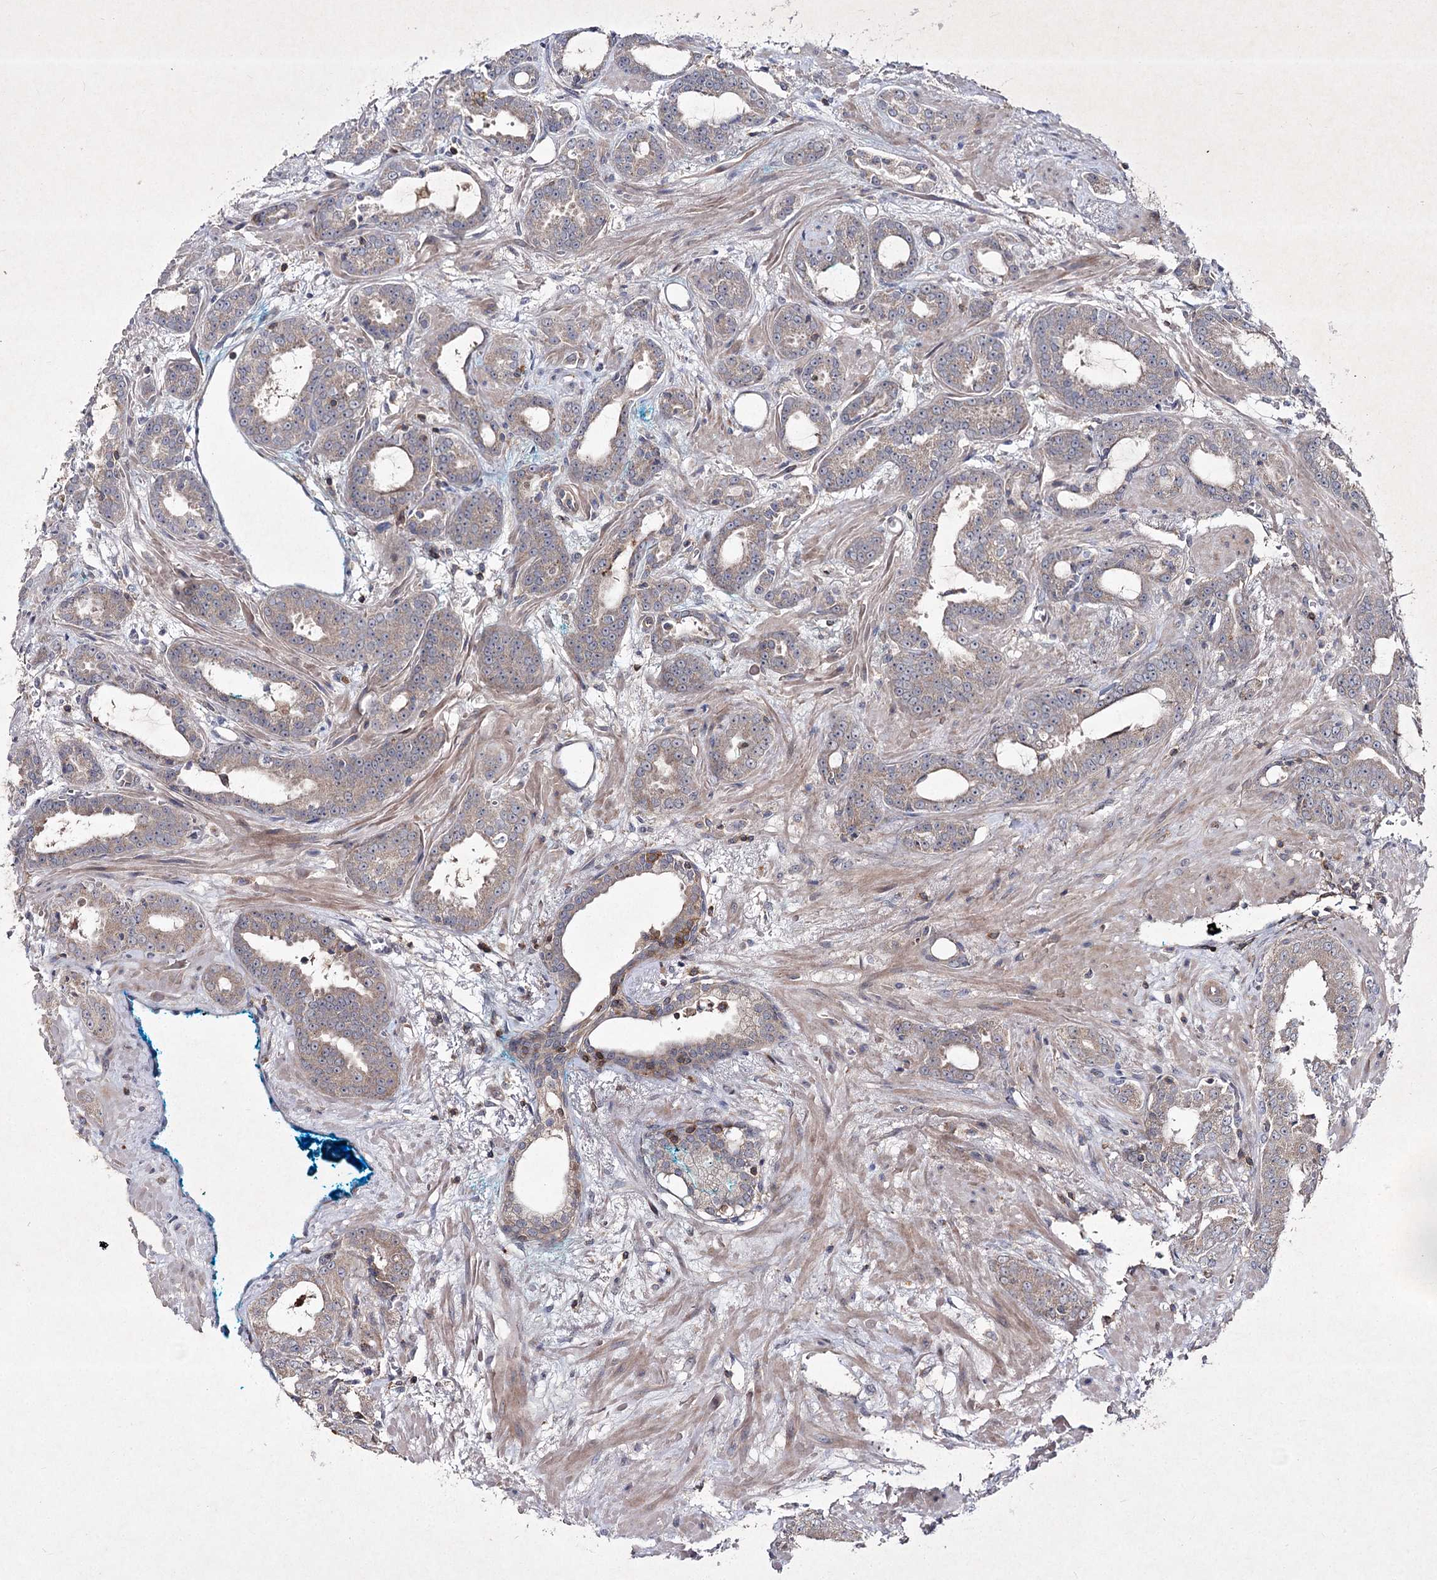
{"staining": {"intensity": "weak", "quantity": "25%-75%", "location": "cytoplasmic/membranous"}, "tissue": "prostate cancer", "cell_type": "Tumor cells", "image_type": "cancer", "snomed": [{"axis": "morphology", "description": "Adenocarcinoma, High grade"}, {"axis": "topography", "description": "Prostate"}], "caption": "Prostate adenocarcinoma (high-grade) tissue demonstrates weak cytoplasmic/membranous positivity in approximately 25%-75% of tumor cells, visualized by immunohistochemistry. (Stains: DAB (3,3'-diaminobenzidine) in brown, nuclei in blue, Microscopy: brightfield microscopy at high magnification).", "gene": "CIB2", "patient": {"sex": "male", "age": 71}}